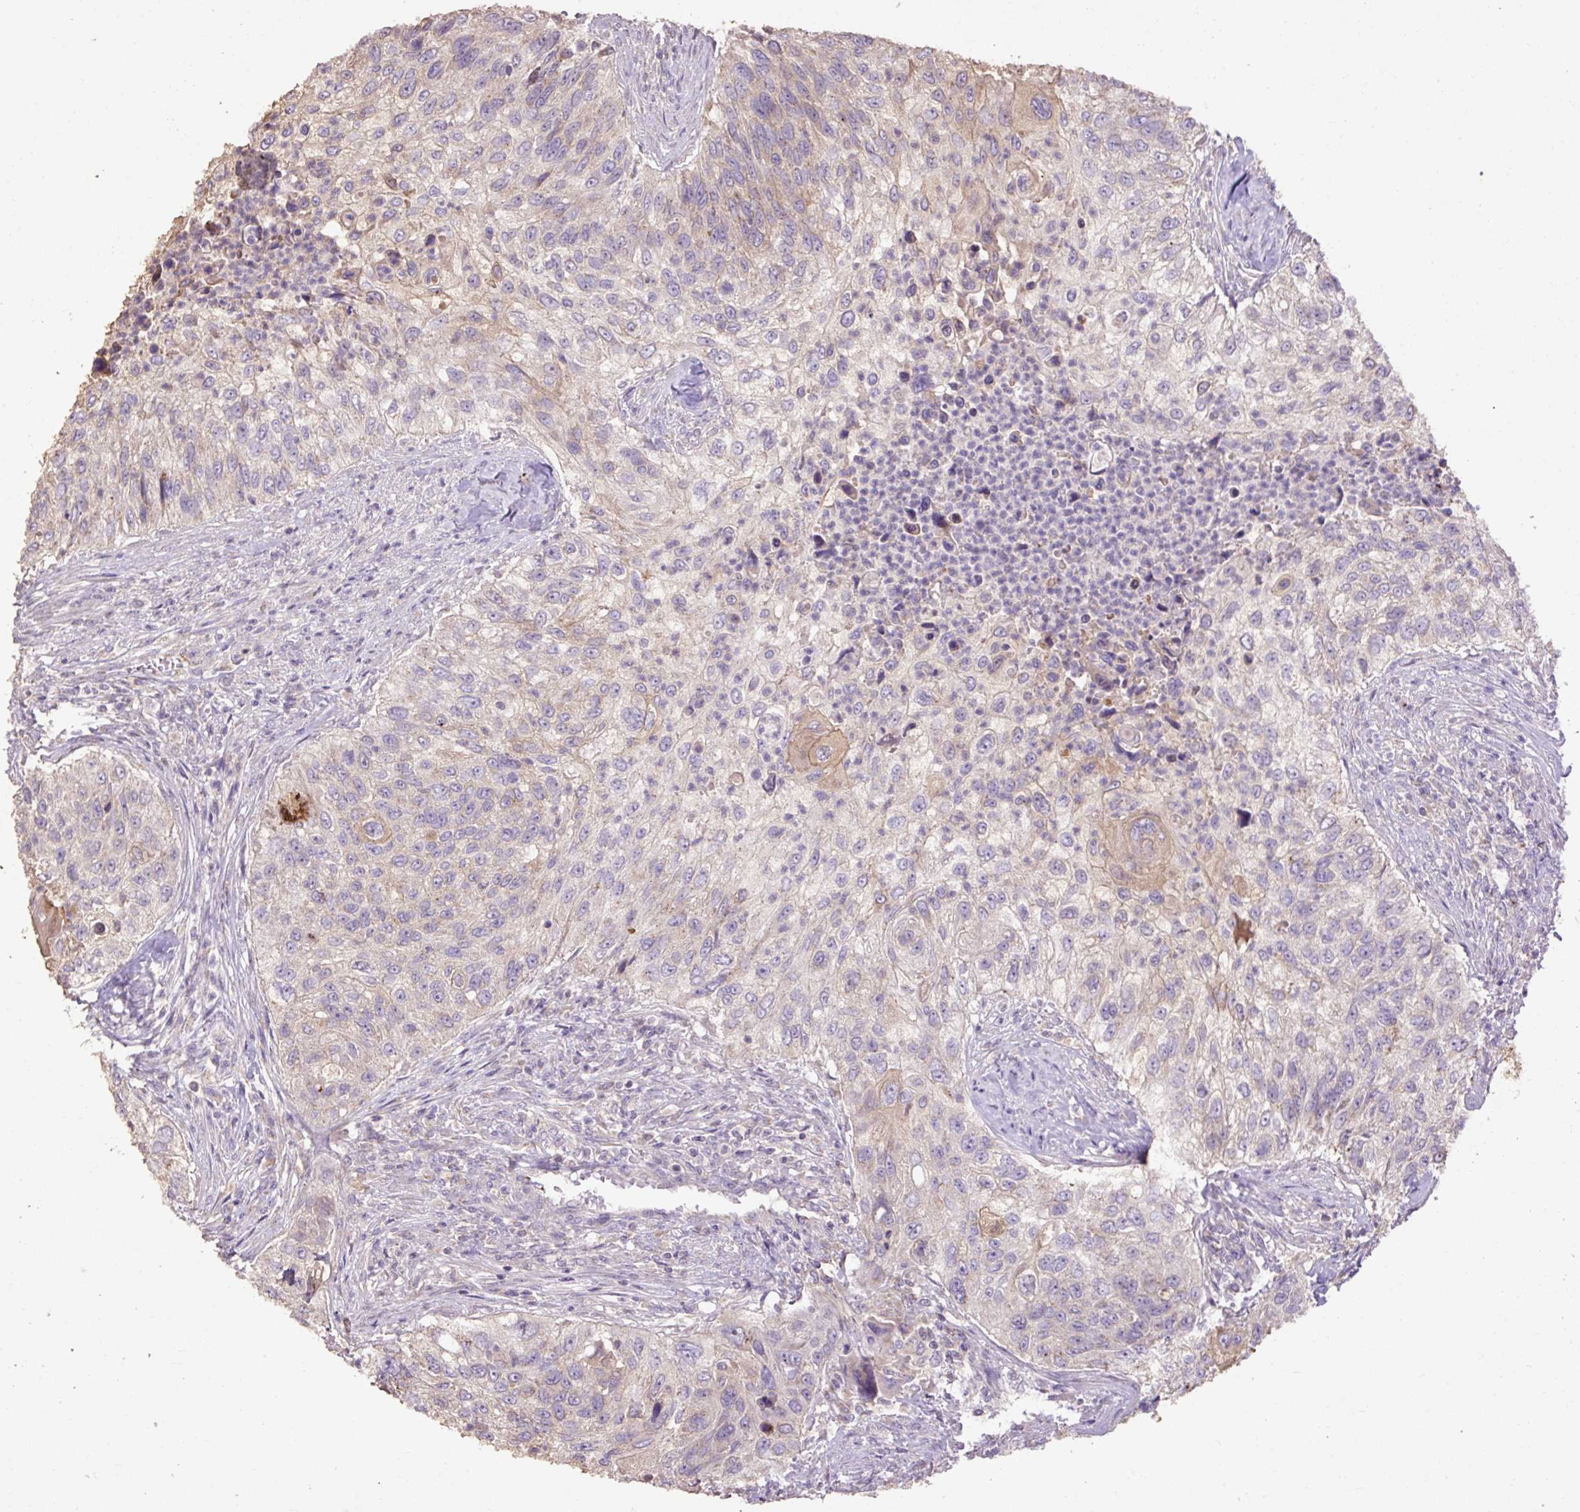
{"staining": {"intensity": "weak", "quantity": "<25%", "location": "cytoplasmic/membranous"}, "tissue": "urothelial cancer", "cell_type": "Tumor cells", "image_type": "cancer", "snomed": [{"axis": "morphology", "description": "Urothelial carcinoma, High grade"}, {"axis": "topography", "description": "Urinary bladder"}], "caption": "The micrograph exhibits no staining of tumor cells in urothelial carcinoma (high-grade).", "gene": "ABR", "patient": {"sex": "female", "age": 60}}